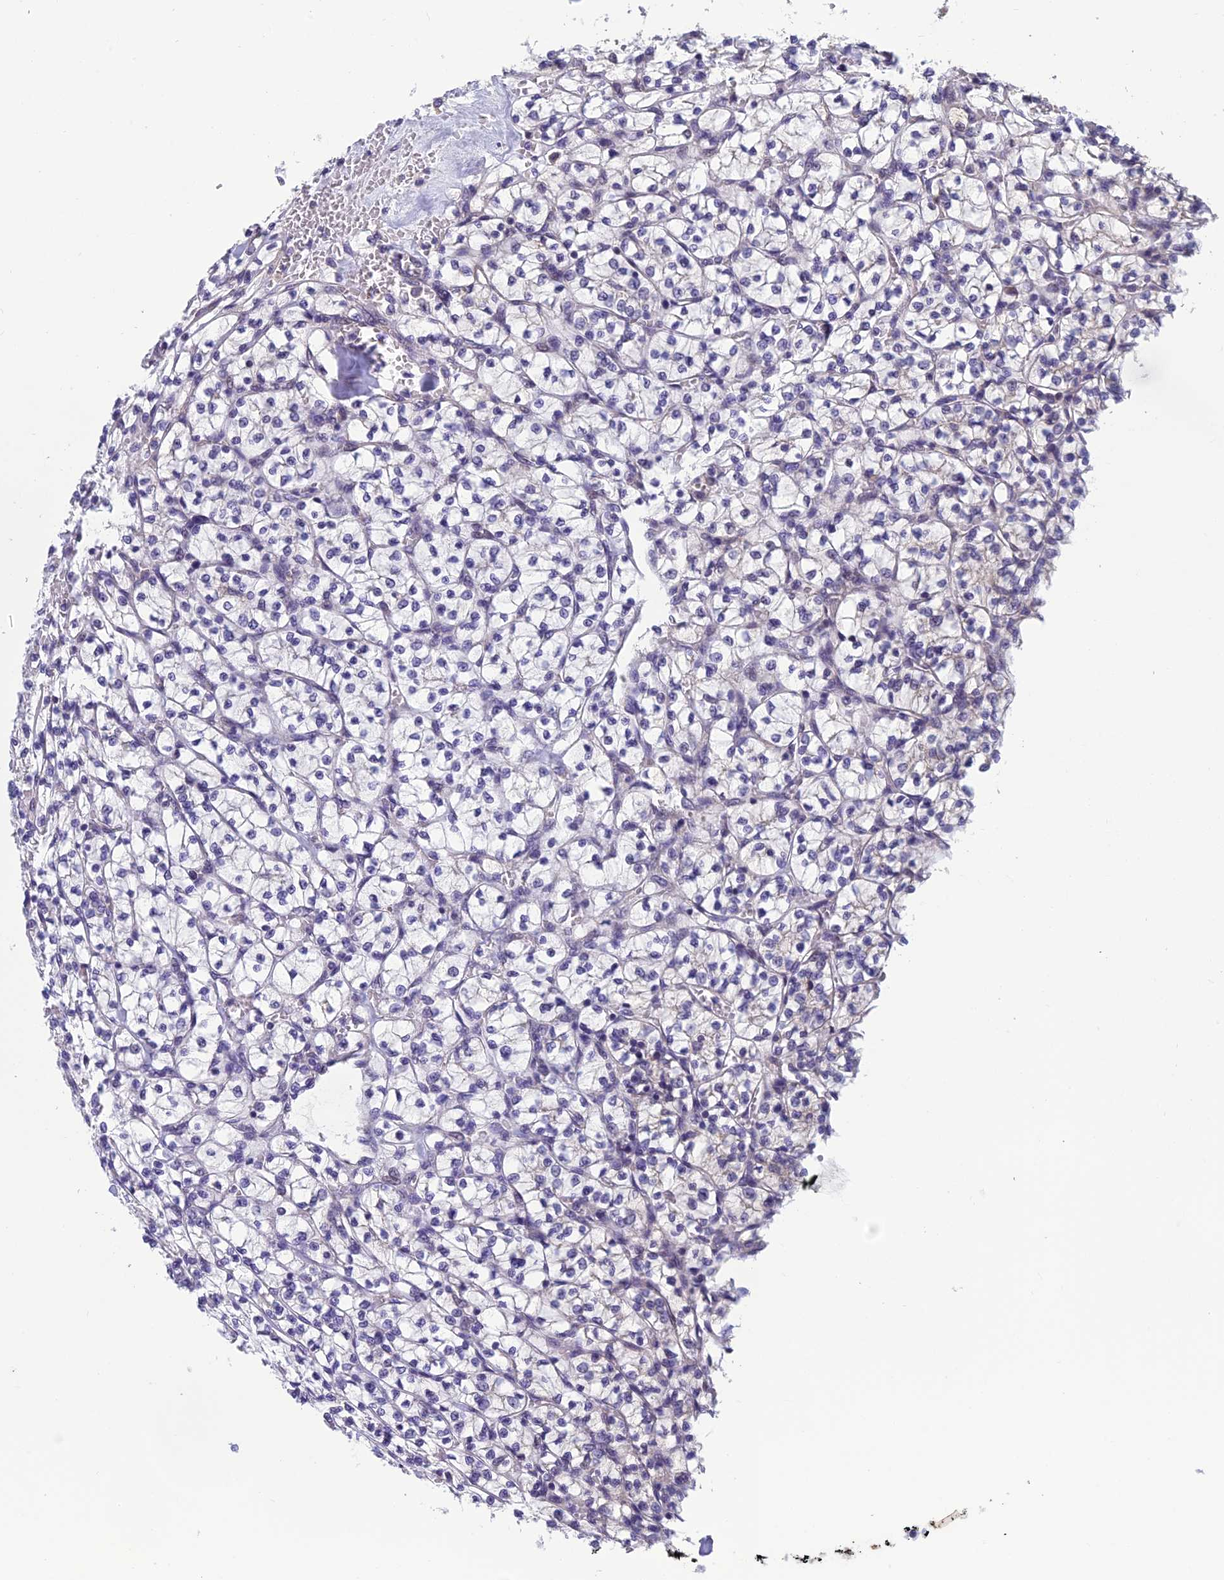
{"staining": {"intensity": "negative", "quantity": "none", "location": "none"}, "tissue": "renal cancer", "cell_type": "Tumor cells", "image_type": "cancer", "snomed": [{"axis": "morphology", "description": "Adenocarcinoma, NOS"}, {"axis": "topography", "description": "Kidney"}], "caption": "Renal cancer (adenocarcinoma) was stained to show a protein in brown. There is no significant expression in tumor cells.", "gene": "GRWD1", "patient": {"sex": "female", "age": 64}}